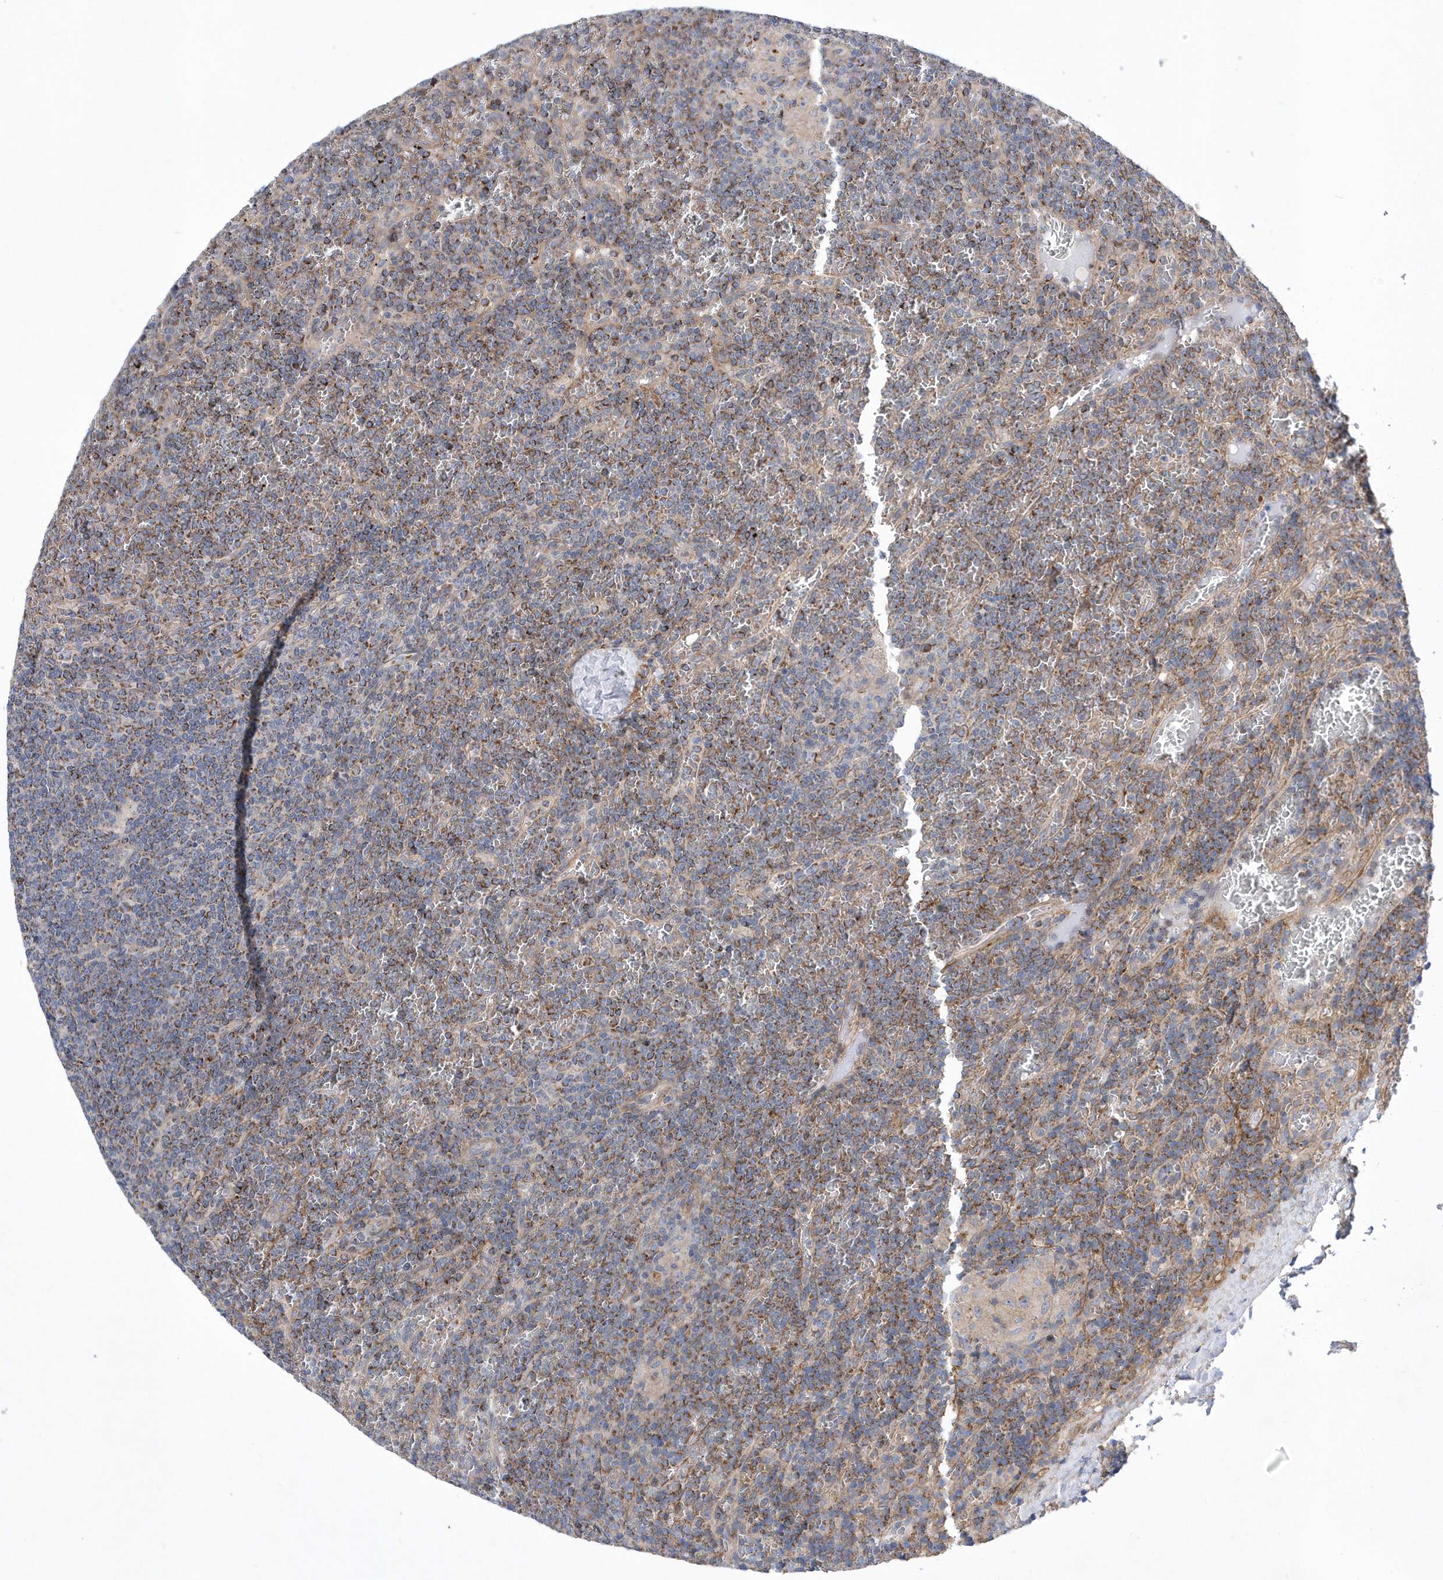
{"staining": {"intensity": "moderate", "quantity": "25%-75%", "location": "cytoplasmic/membranous"}, "tissue": "lymphoma", "cell_type": "Tumor cells", "image_type": "cancer", "snomed": [{"axis": "morphology", "description": "Malignant lymphoma, non-Hodgkin's type, Low grade"}, {"axis": "topography", "description": "Spleen"}], "caption": "Immunohistochemical staining of malignant lymphoma, non-Hodgkin's type (low-grade) displays medium levels of moderate cytoplasmic/membranous expression in approximately 25%-75% of tumor cells.", "gene": "LONRF2", "patient": {"sex": "female", "age": 19}}